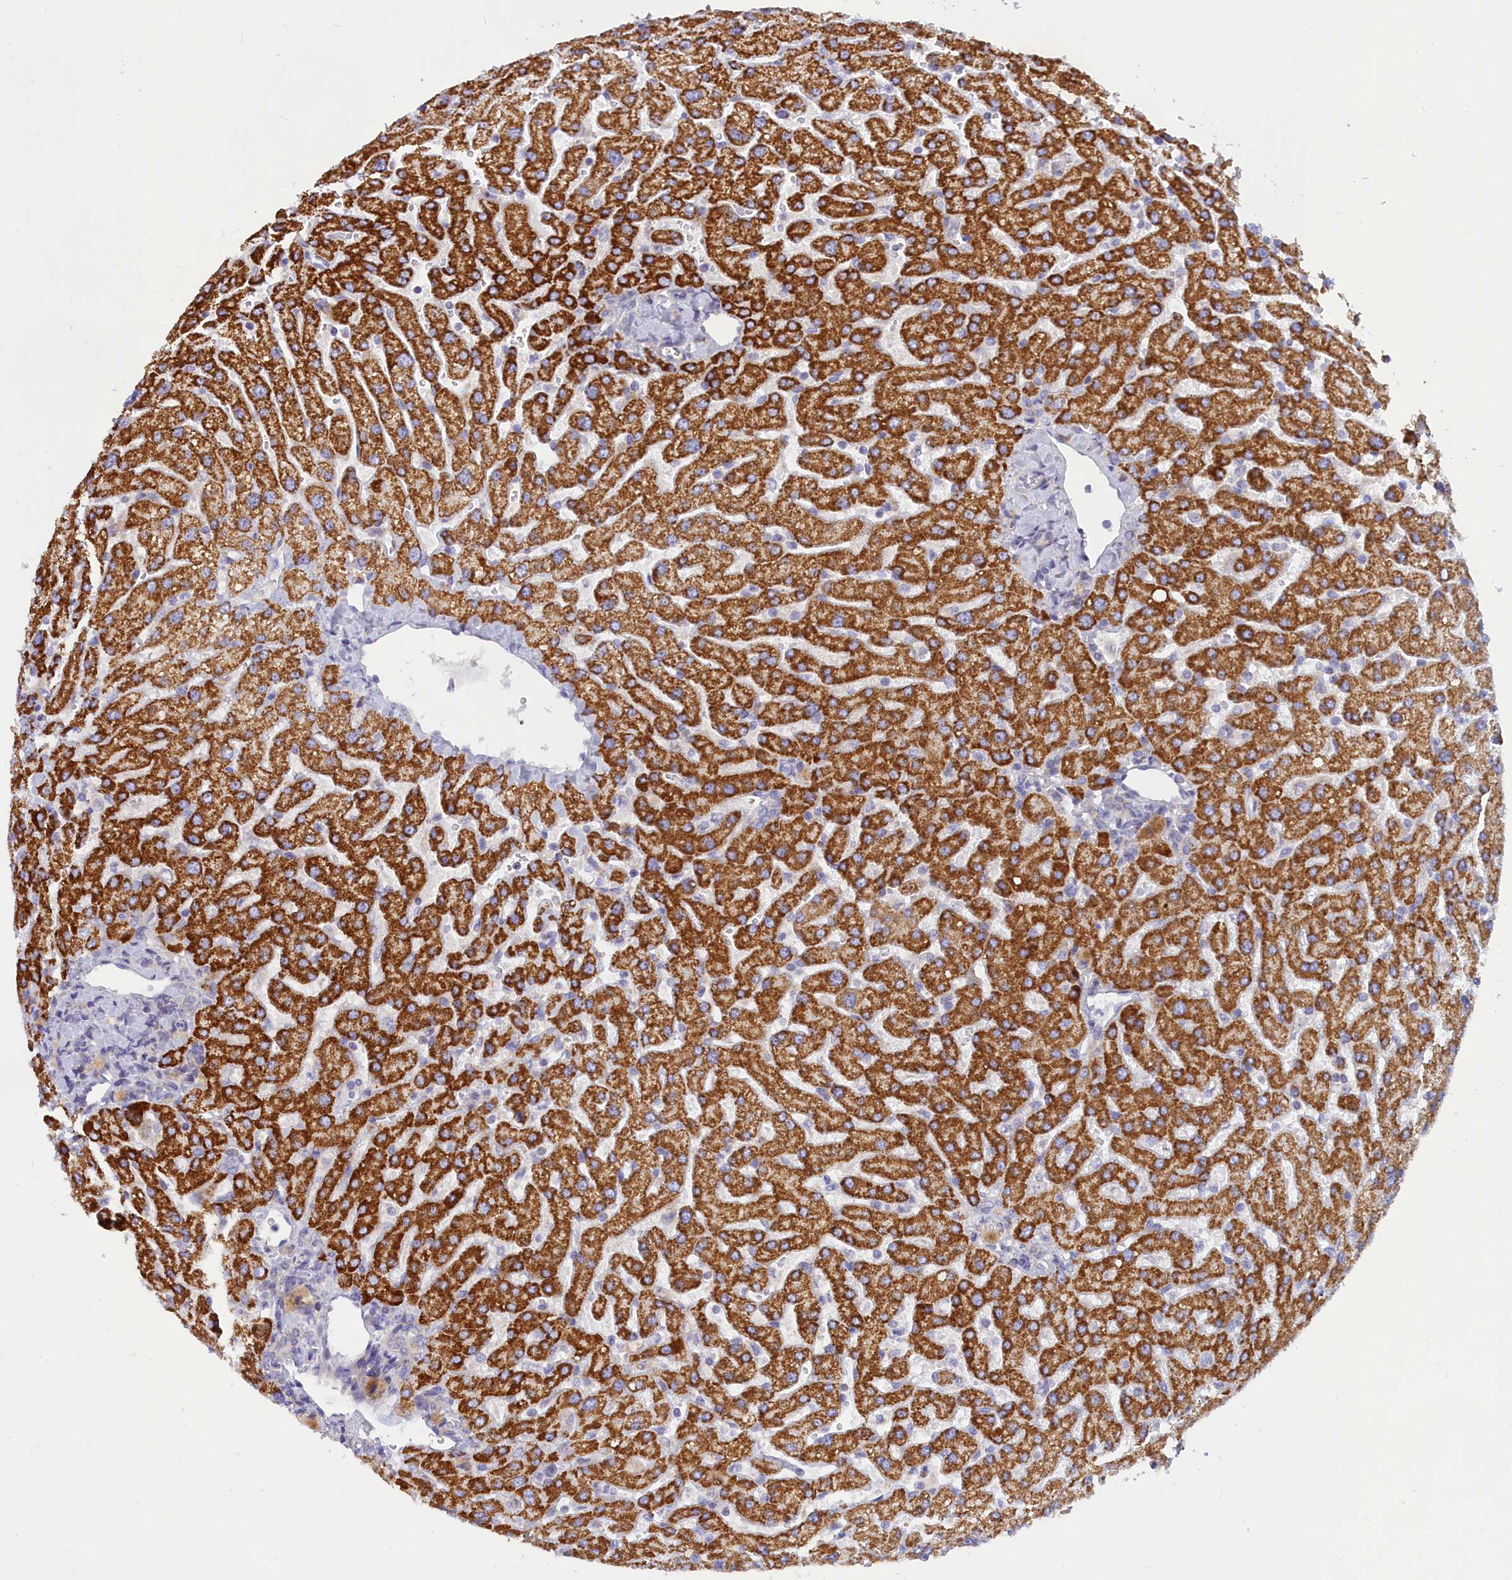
{"staining": {"intensity": "negative", "quantity": "none", "location": "none"}, "tissue": "liver", "cell_type": "Cholangiocytes", "image_type": "normal", "snomed": [{"axis": "morphology", "description": "Normal tissue, NOS"}, {"axis": "topography", "description": "Liver"}], "caption": "Immunohistochemistry (IHC) of normal liver shows no expression in cholangiocytes.", "gene": "TMEM30B", "patient": {"sex": "male", "age": 55}}